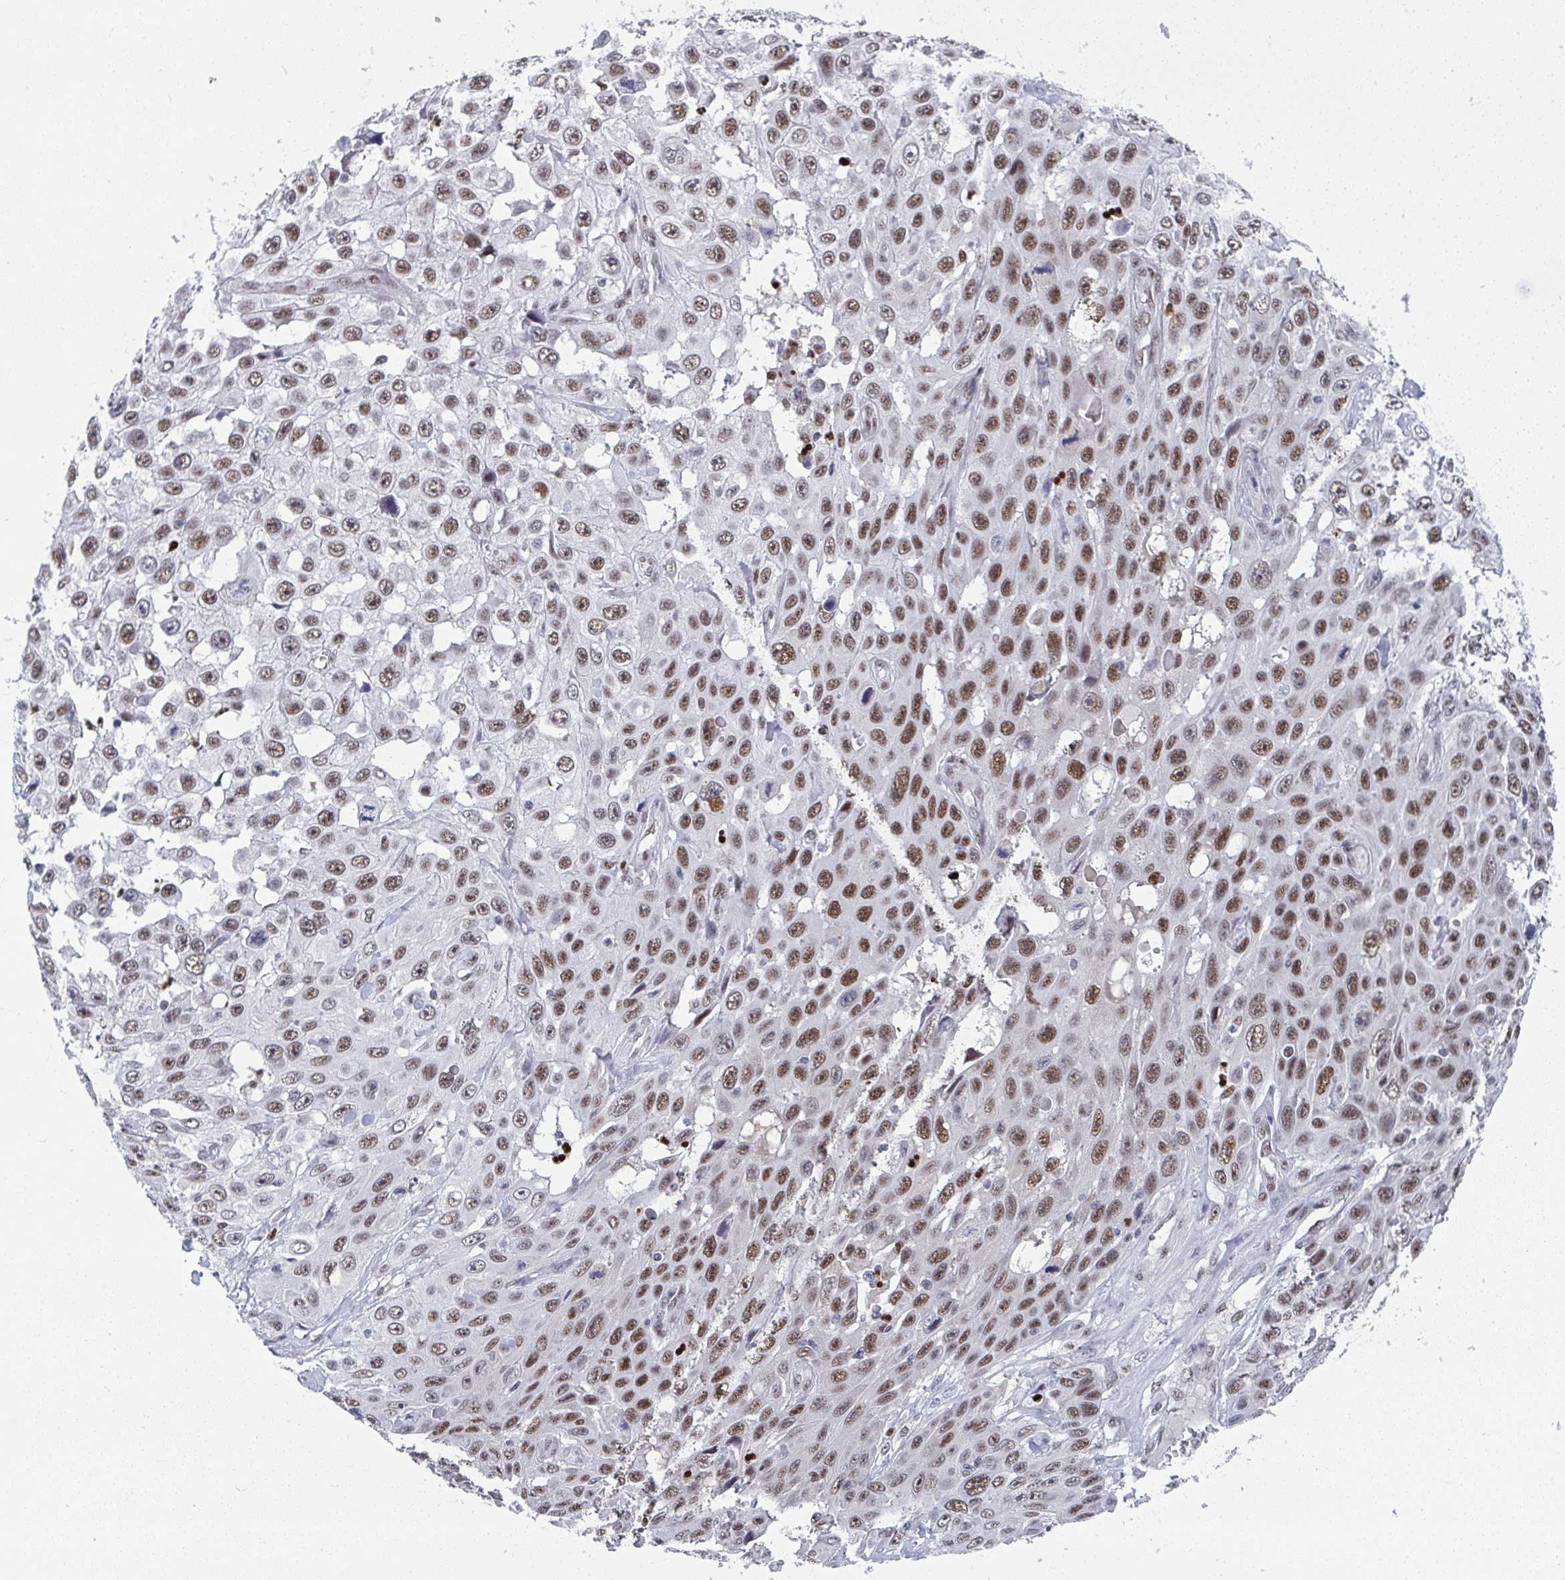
{"staining": {"intensity": "moderate", "quantity": ">75%", "location": "nuclear"}, "tissue": "skin cancer", "cell_type": "Tumor cells", "image_type": "cancer", "snomed": [{"axis": "morphology", "description": "Squamous cell carcinoma, NOS"}, {"axis": "topography", "description": "Skin"}], "caption": "IHC image of neoplastic tissue: skin cancer (squamous cell carcinoma) stained using IHC shows medium levels of moderate protein expression localized specifically in the nuclear of tumor cells, appearing as a nuclear brown color.", "gene": "JDP2", "patient": {"sex": "male", "age": 82}}